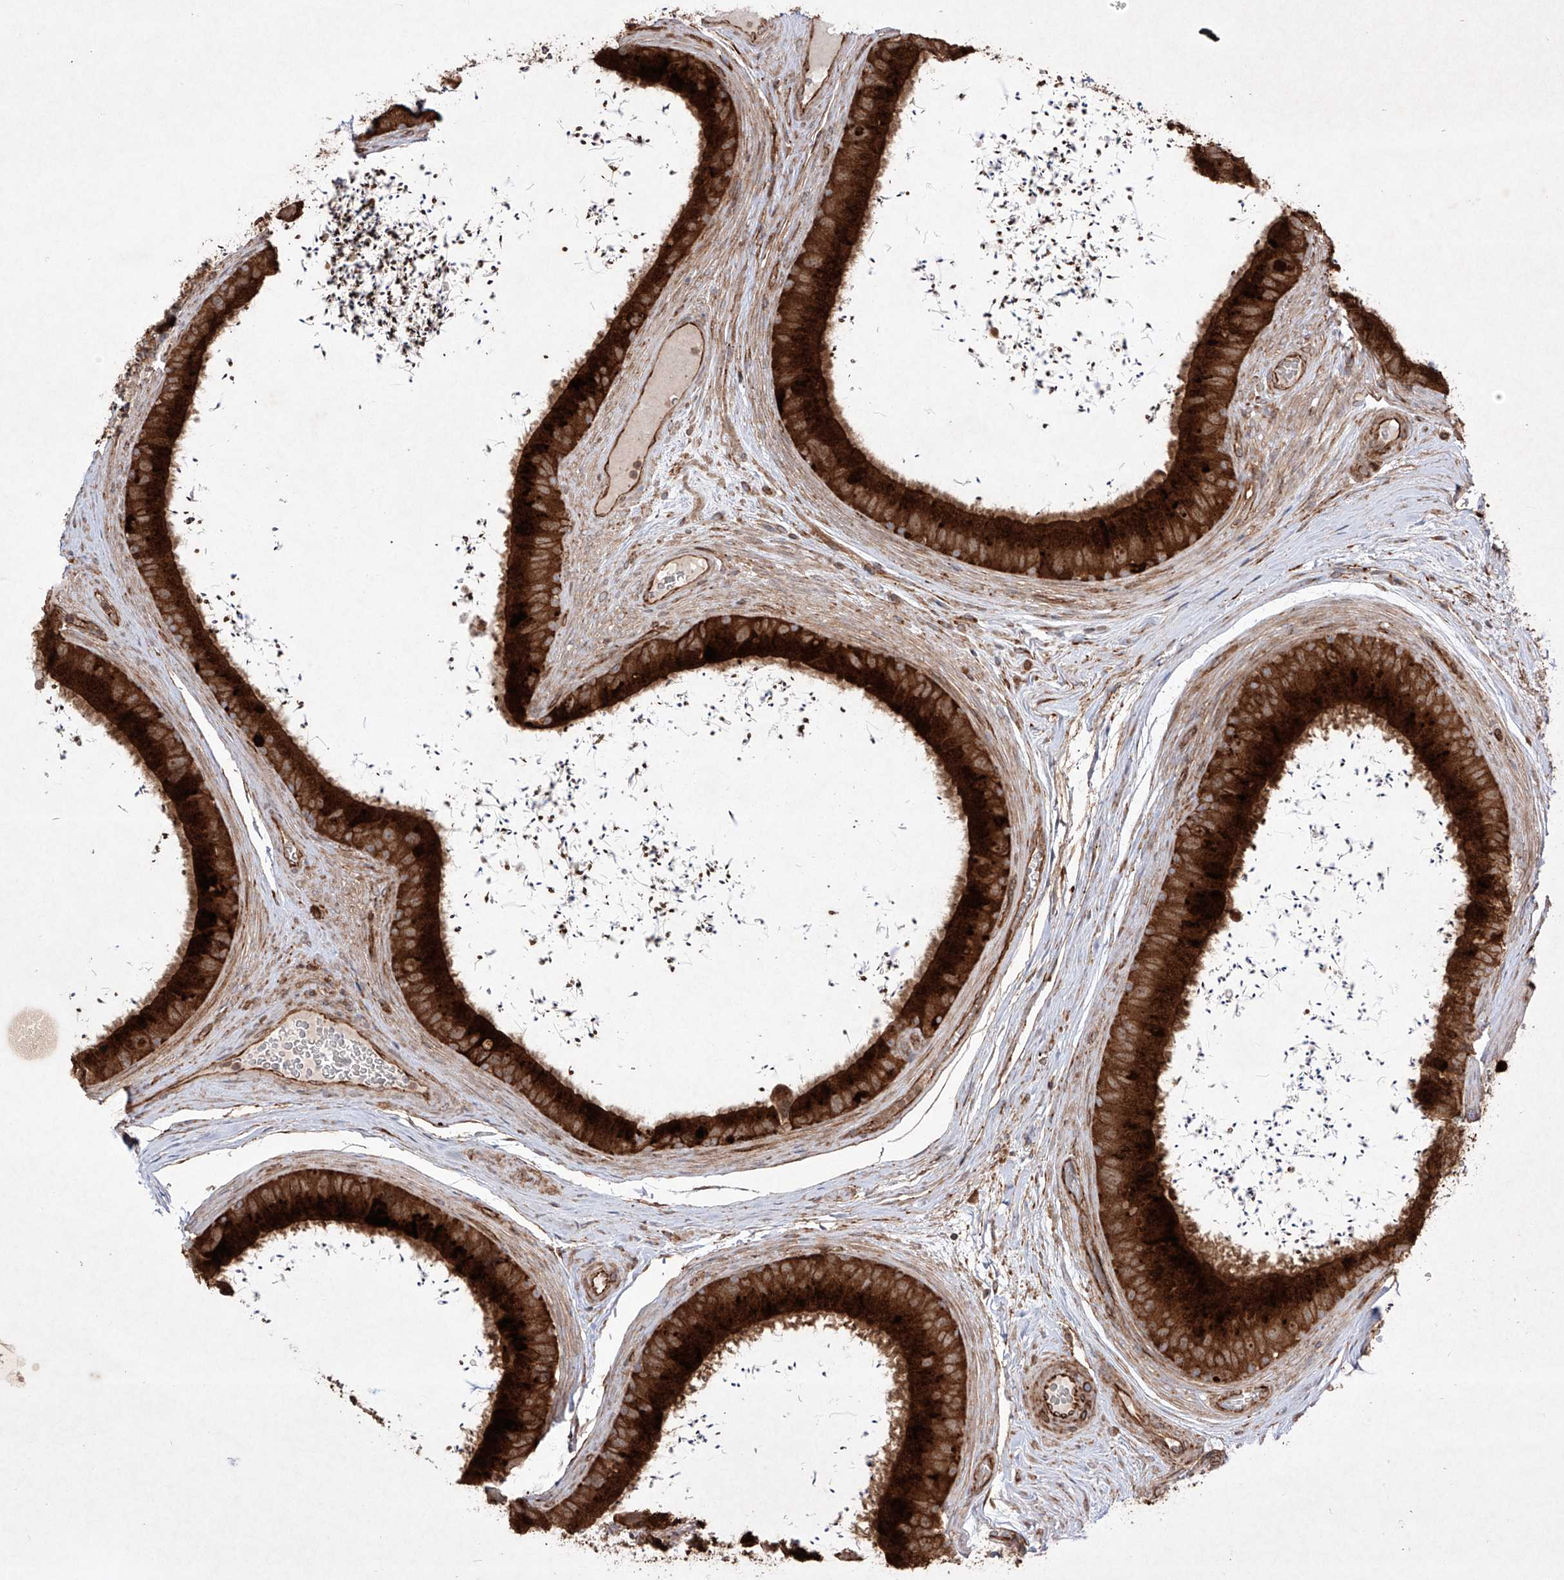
{"staining": {"intensity": "strong", "quantity": ">75%", "location": "cytoplasmic/membranous"}, "tissue": "epididymis", "cell_type": "Glandular cells", "image_type": "normal", "snomed": [{"axis": "morphology", "description": "Normal tissue, NOS"}, {"axis": "topography", "description": "Epididymis, spermatic cord, NOS"}], "caption": "Benign epididymis exhibits strong cytoplasmic/membranous positivity in approximately >75% of glandular cells (DAB = brown stain, brightfield microscopy at high magnification)..", "gene": "YKT6", "patient": {"sex": "male", "age": 50}}